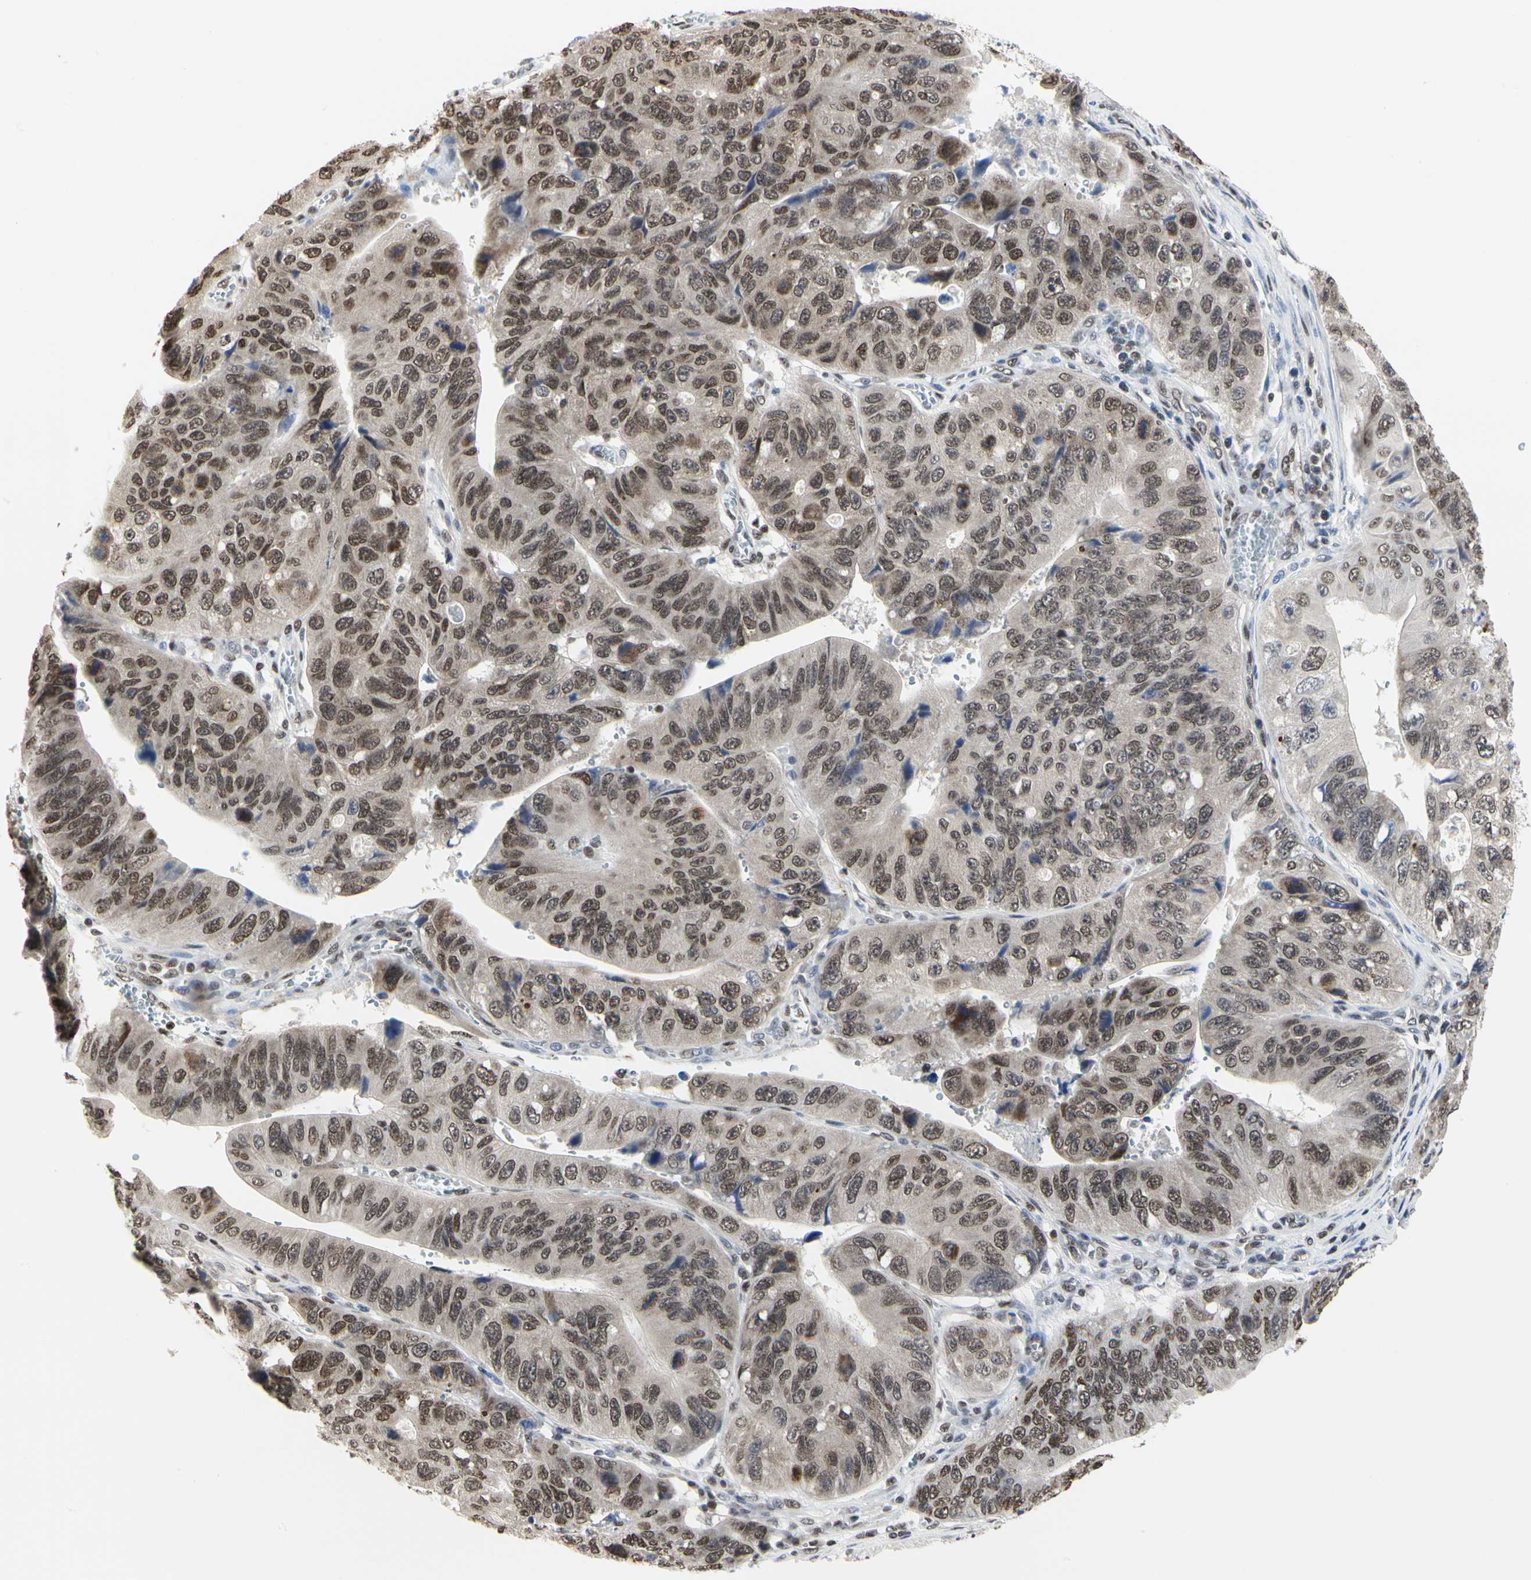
{"staining": {"intensity": "moderate", "quantity": ">75%", "location": "nuclear"}, "tissue": "stomach cancer", "cell_type": "Tumor cells", "image_type": "cancer", "snomed": [{"axis": "morphology", "description": "Adenocarcinoma, NOS"}, {"axis": "topography", "description": "Stomach"}], "caption": "Protein staining of stomach cancer tissue reveals moderate nuclear staining in about >75% of tumor cells.", "gene": "PRMT3", "patient": {"sex": "male", "age": 59}}